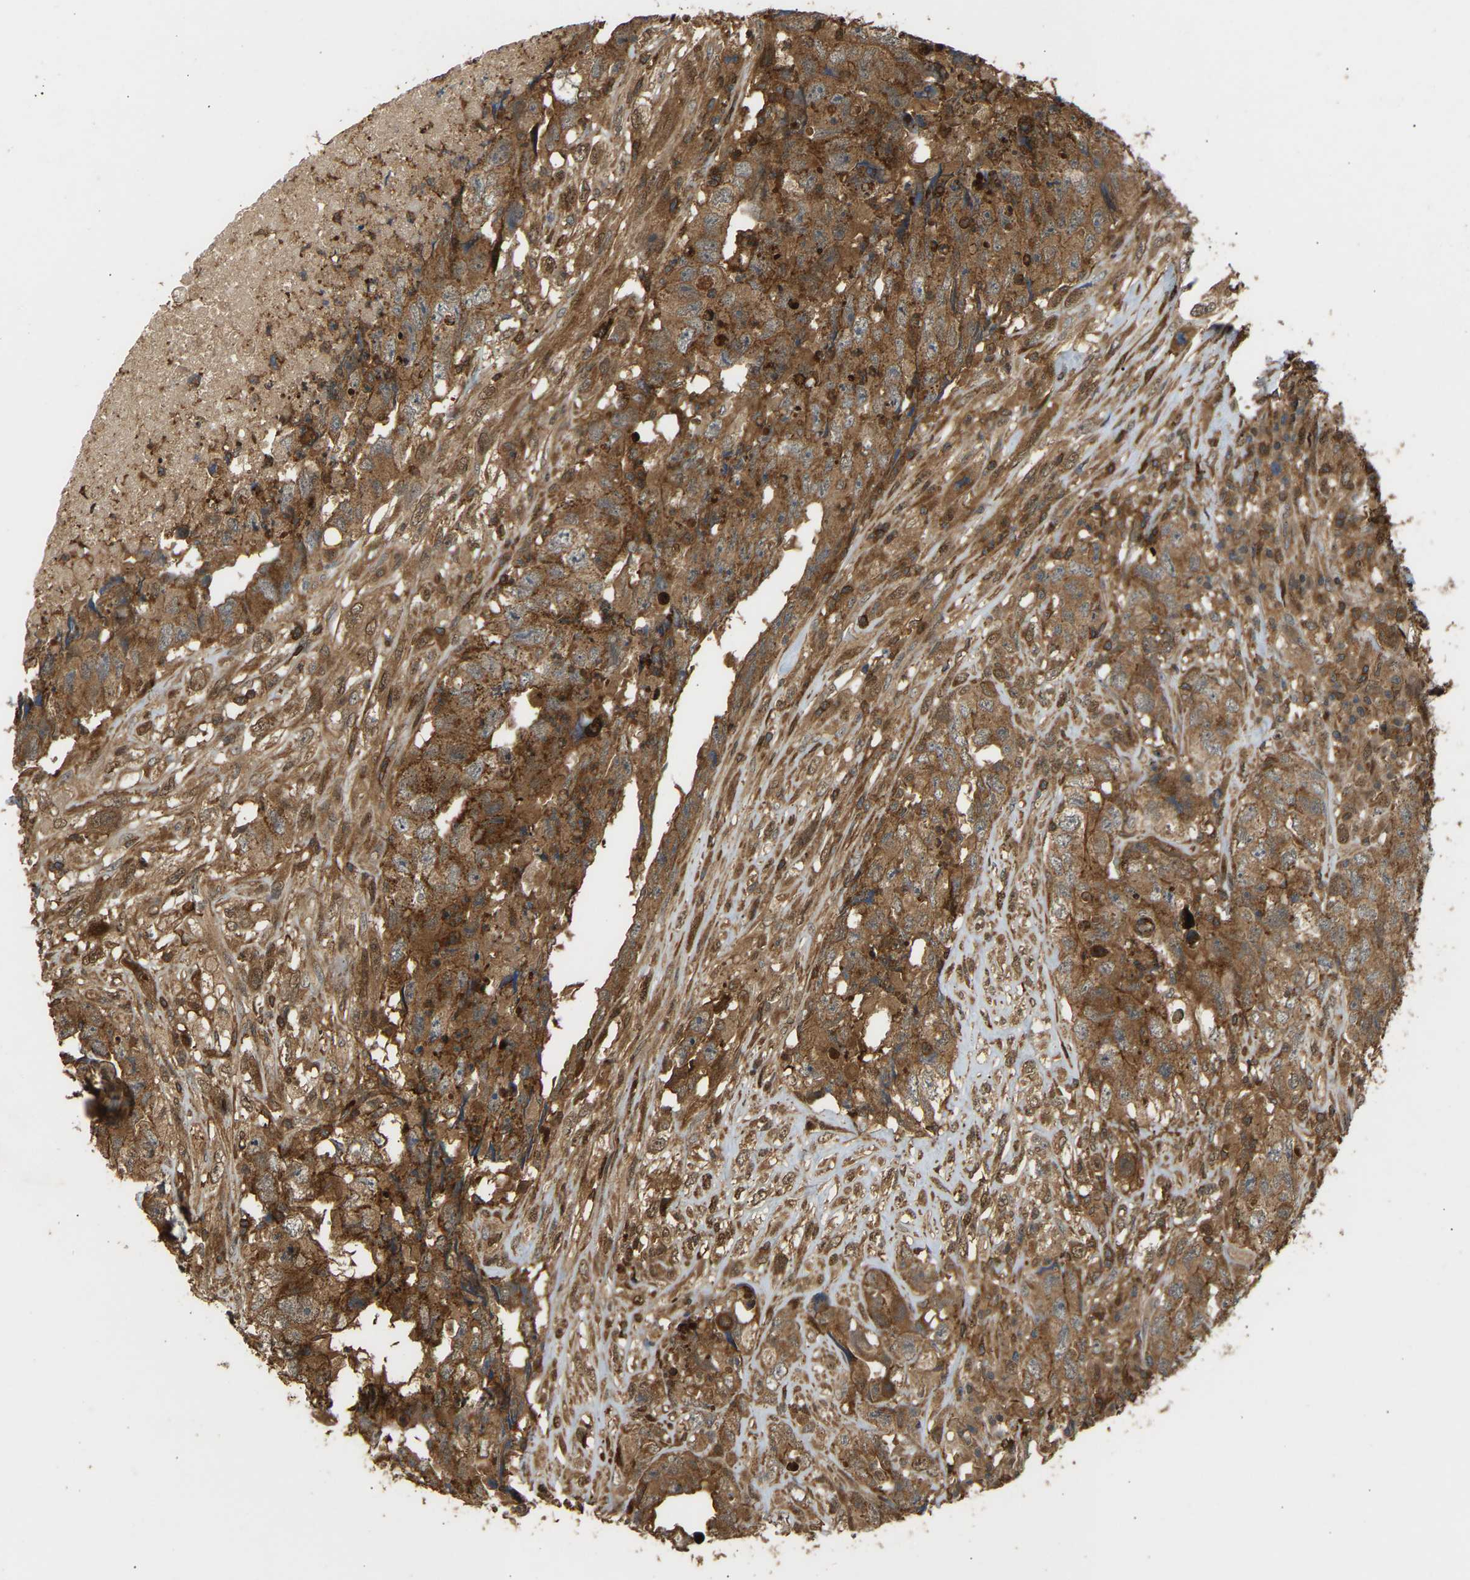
{"staining": {"intensity": "strong", "quantity": ">75%", "location": "cytoplasmic/membranous"}, "tissue": "testis cancer", "cell_type": "Tumor cells", "image_type": "cancer", "snomed": [{"axis": "morphology", "description": "Carcinoma, Embryonal, NOS"}, {"axis": "topography", "description": "Testis"}], "caption": "Testis cancer stained with a protein marker demonstrates strong staining in tumor cells.", "gene": "GOPC", "patient": {"sex": "male", "age": 32}}